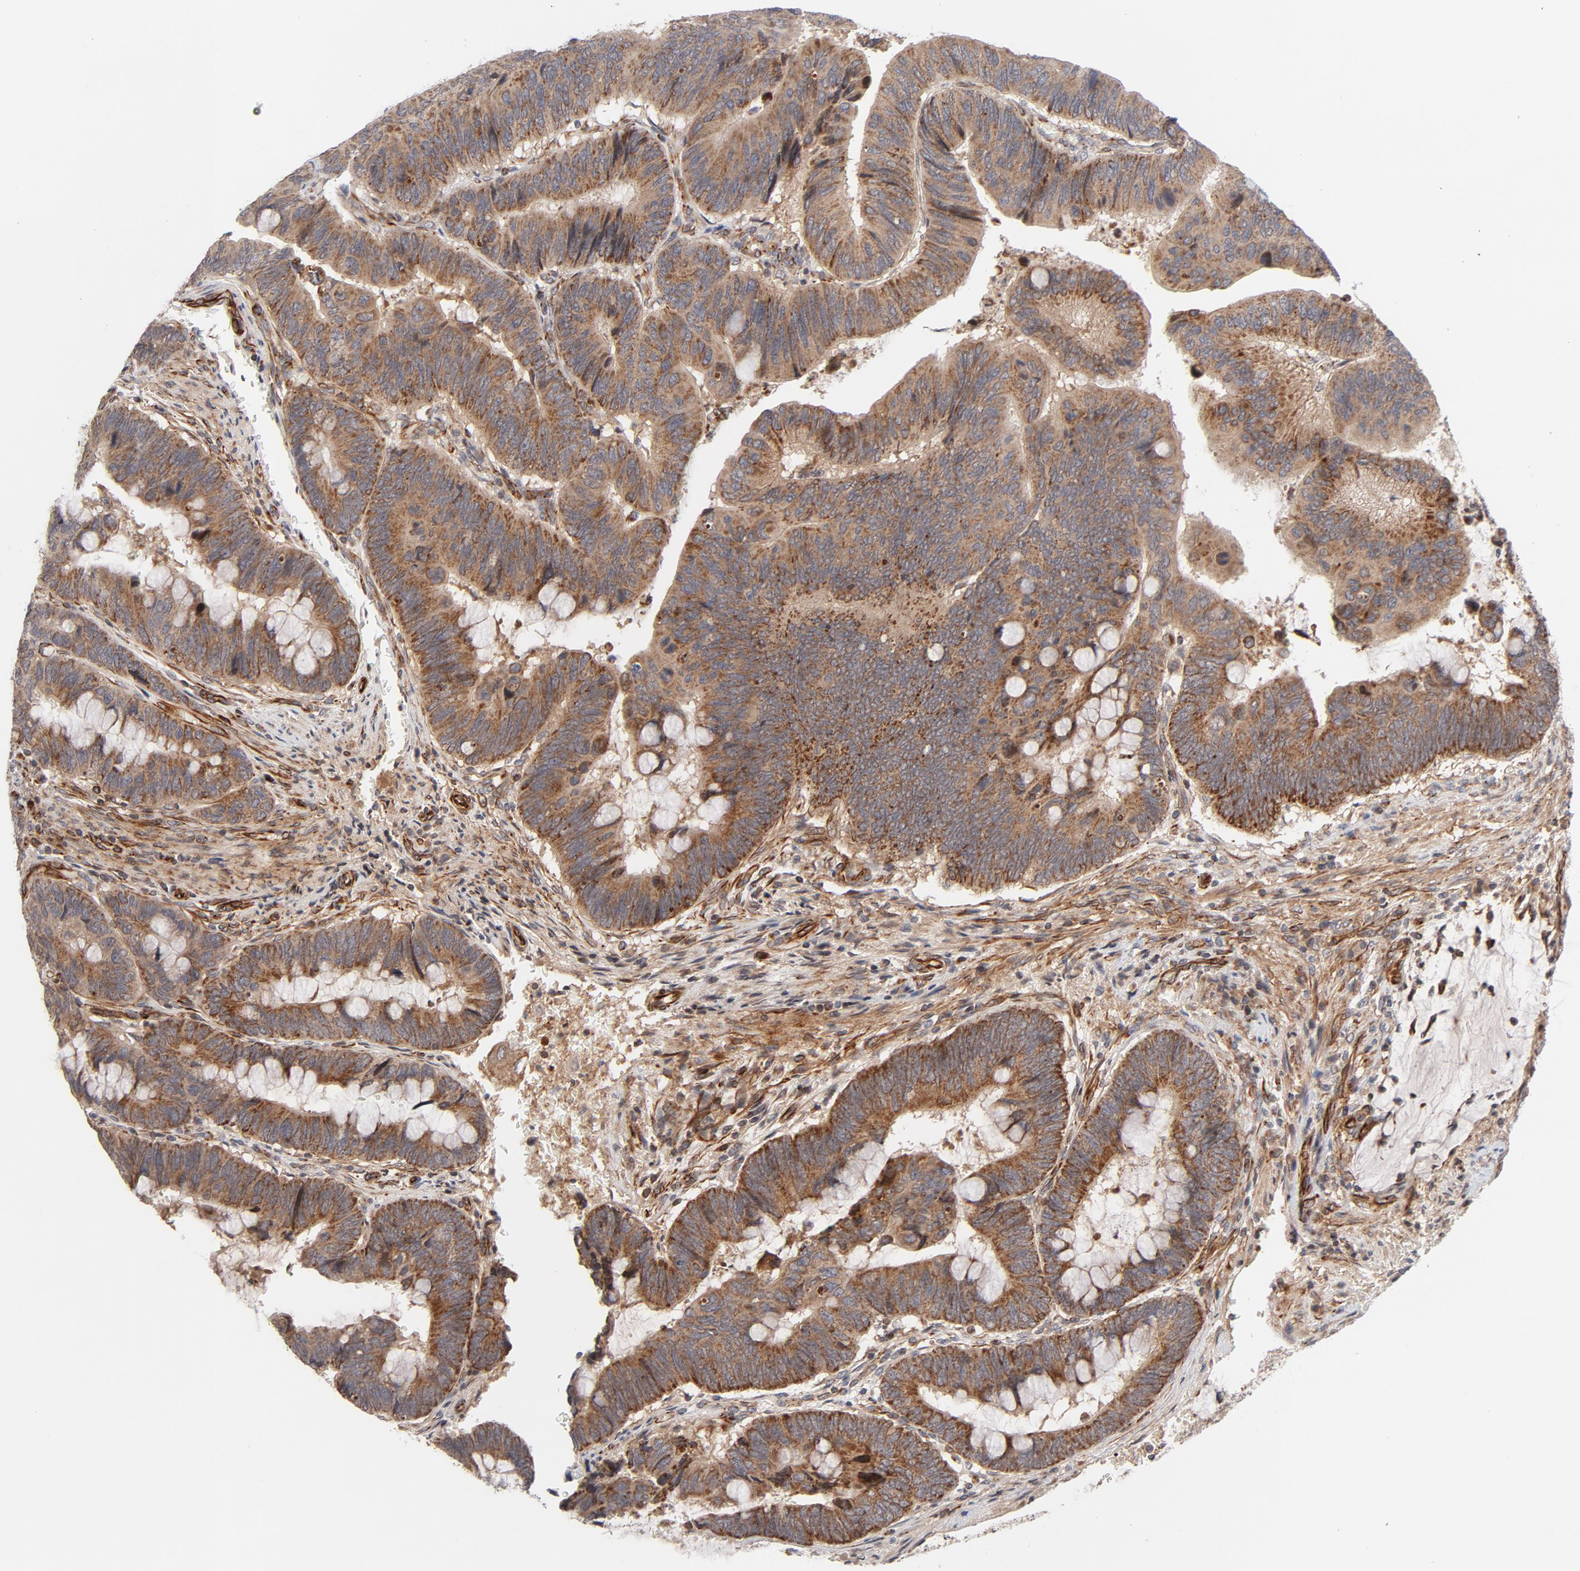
{"staining": {"intensity": "moderate", "quantity": ">75%", "location": "cytoplasmic/membranous"}, "tissue": "colorectal cancer", "cell_type": "Tumor cells", "image_type": "cancer", "snomed": [{"axis": "morphology", "description": "Normal tissue, NOS"}, {"axis": "morphology", "description": "Adenocarcinoma, NOS"}, {"axis": "topography", "description": "Rectum"}], "caption": "An image of human colorectal cancer (adenocarcinoma) stained for a protein shows moderate cytoplasmic/membranous brown staining in tumor cells.", "gene": "DNAAF2", "patient": {"sex": "male", "age": 92}}